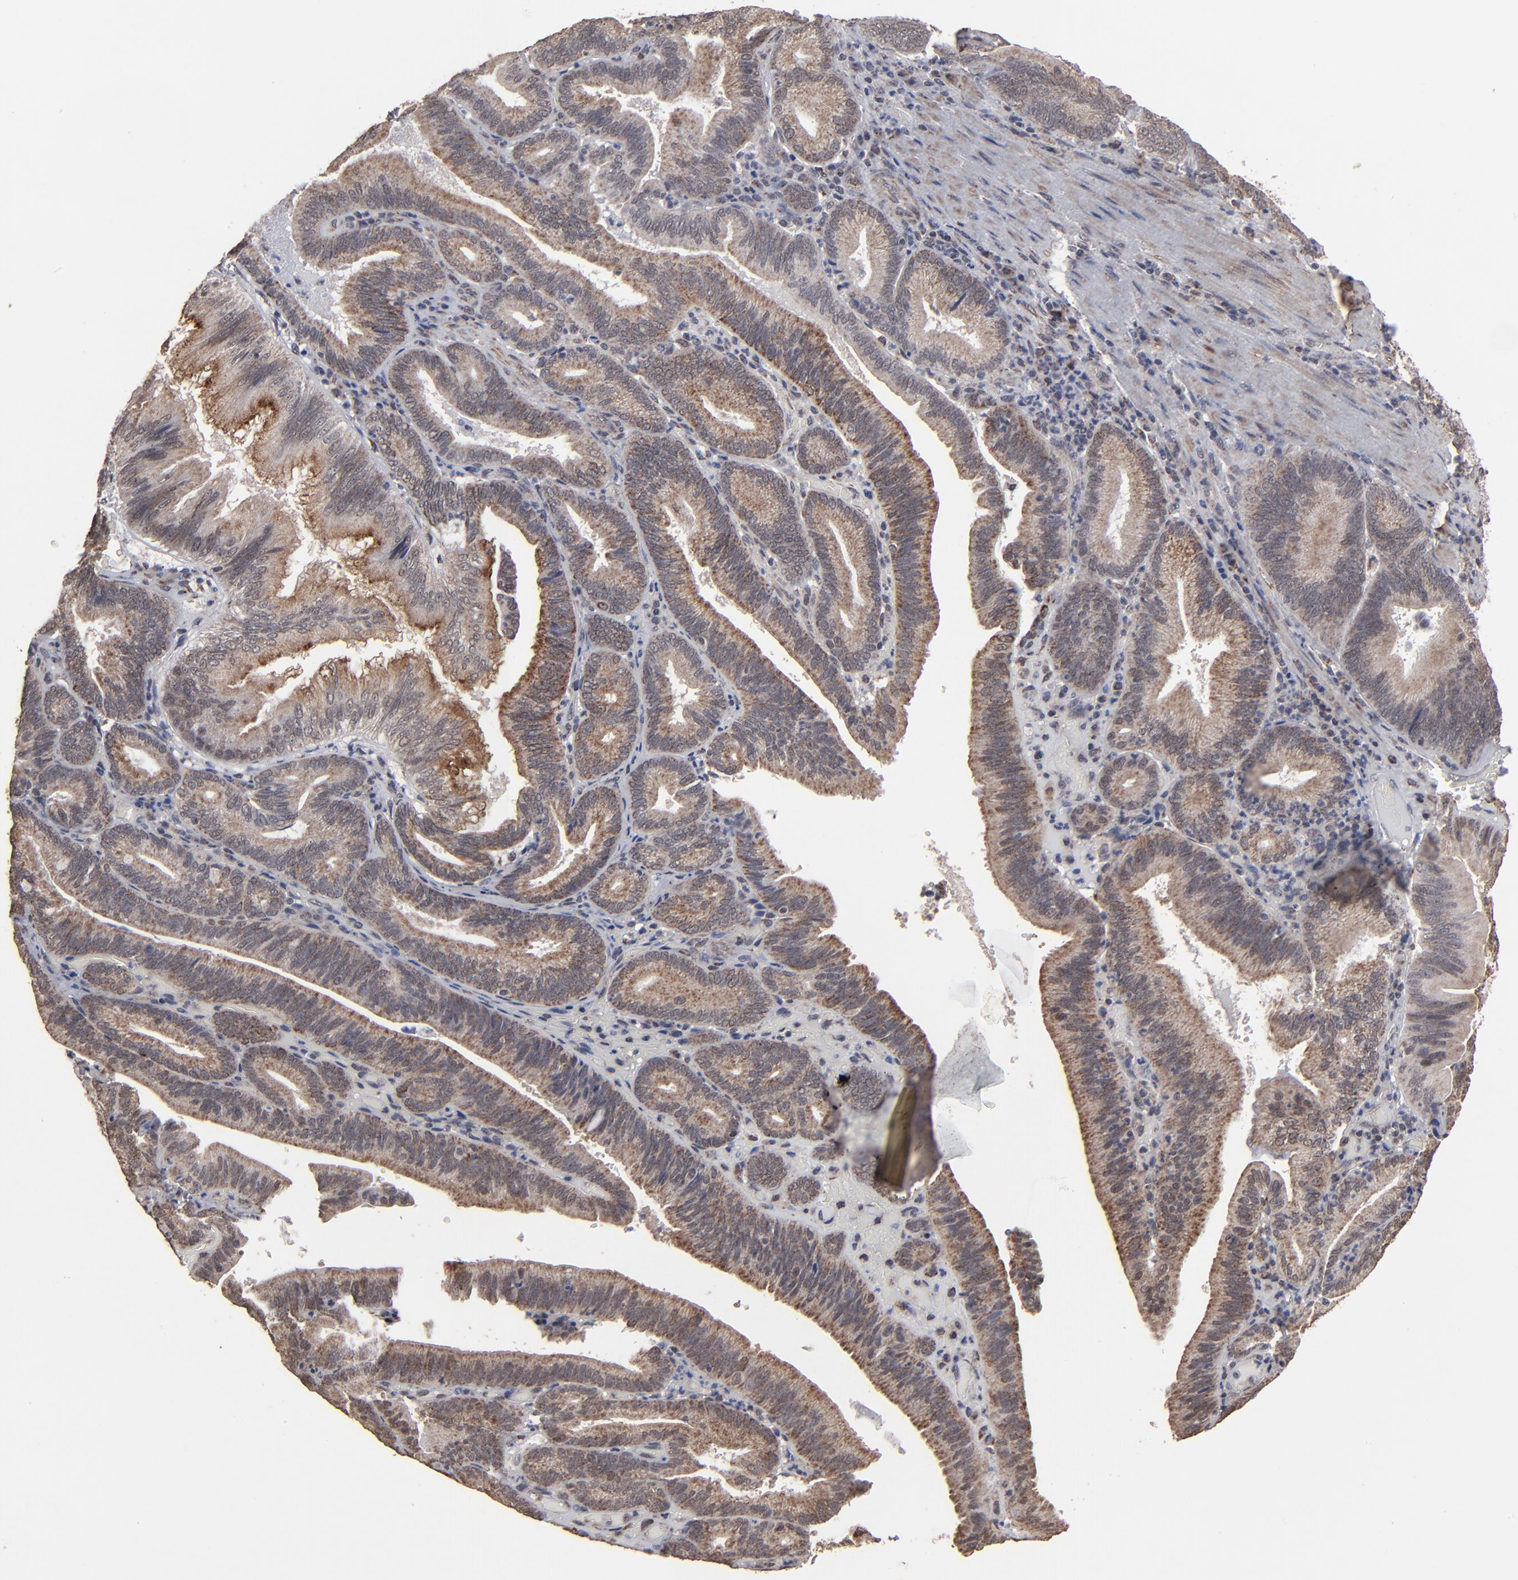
{"staining": {"intensity": "moderate", "quantity": "25%-75%", "location": "cytoplasmic/membranous"}, "tissue": "pancreatic cancer", "cell_type": "Tumor cells", "image_type": "cancer", "snomed": [{"axis": "morphology", "description": "Adenocarcinoma, NOS"}, {"axis": "topography", "description": "Pancreas"}], "caption": "Adenocarcinoma (pancreatic) tissue reveals moderate cytoplasmic/membranous staining in about 25%-75% of tumor cells, visualized by immunohistochemistry.", "gene": "BNIP3", "patient": {"sex": "male", "age": 82}}